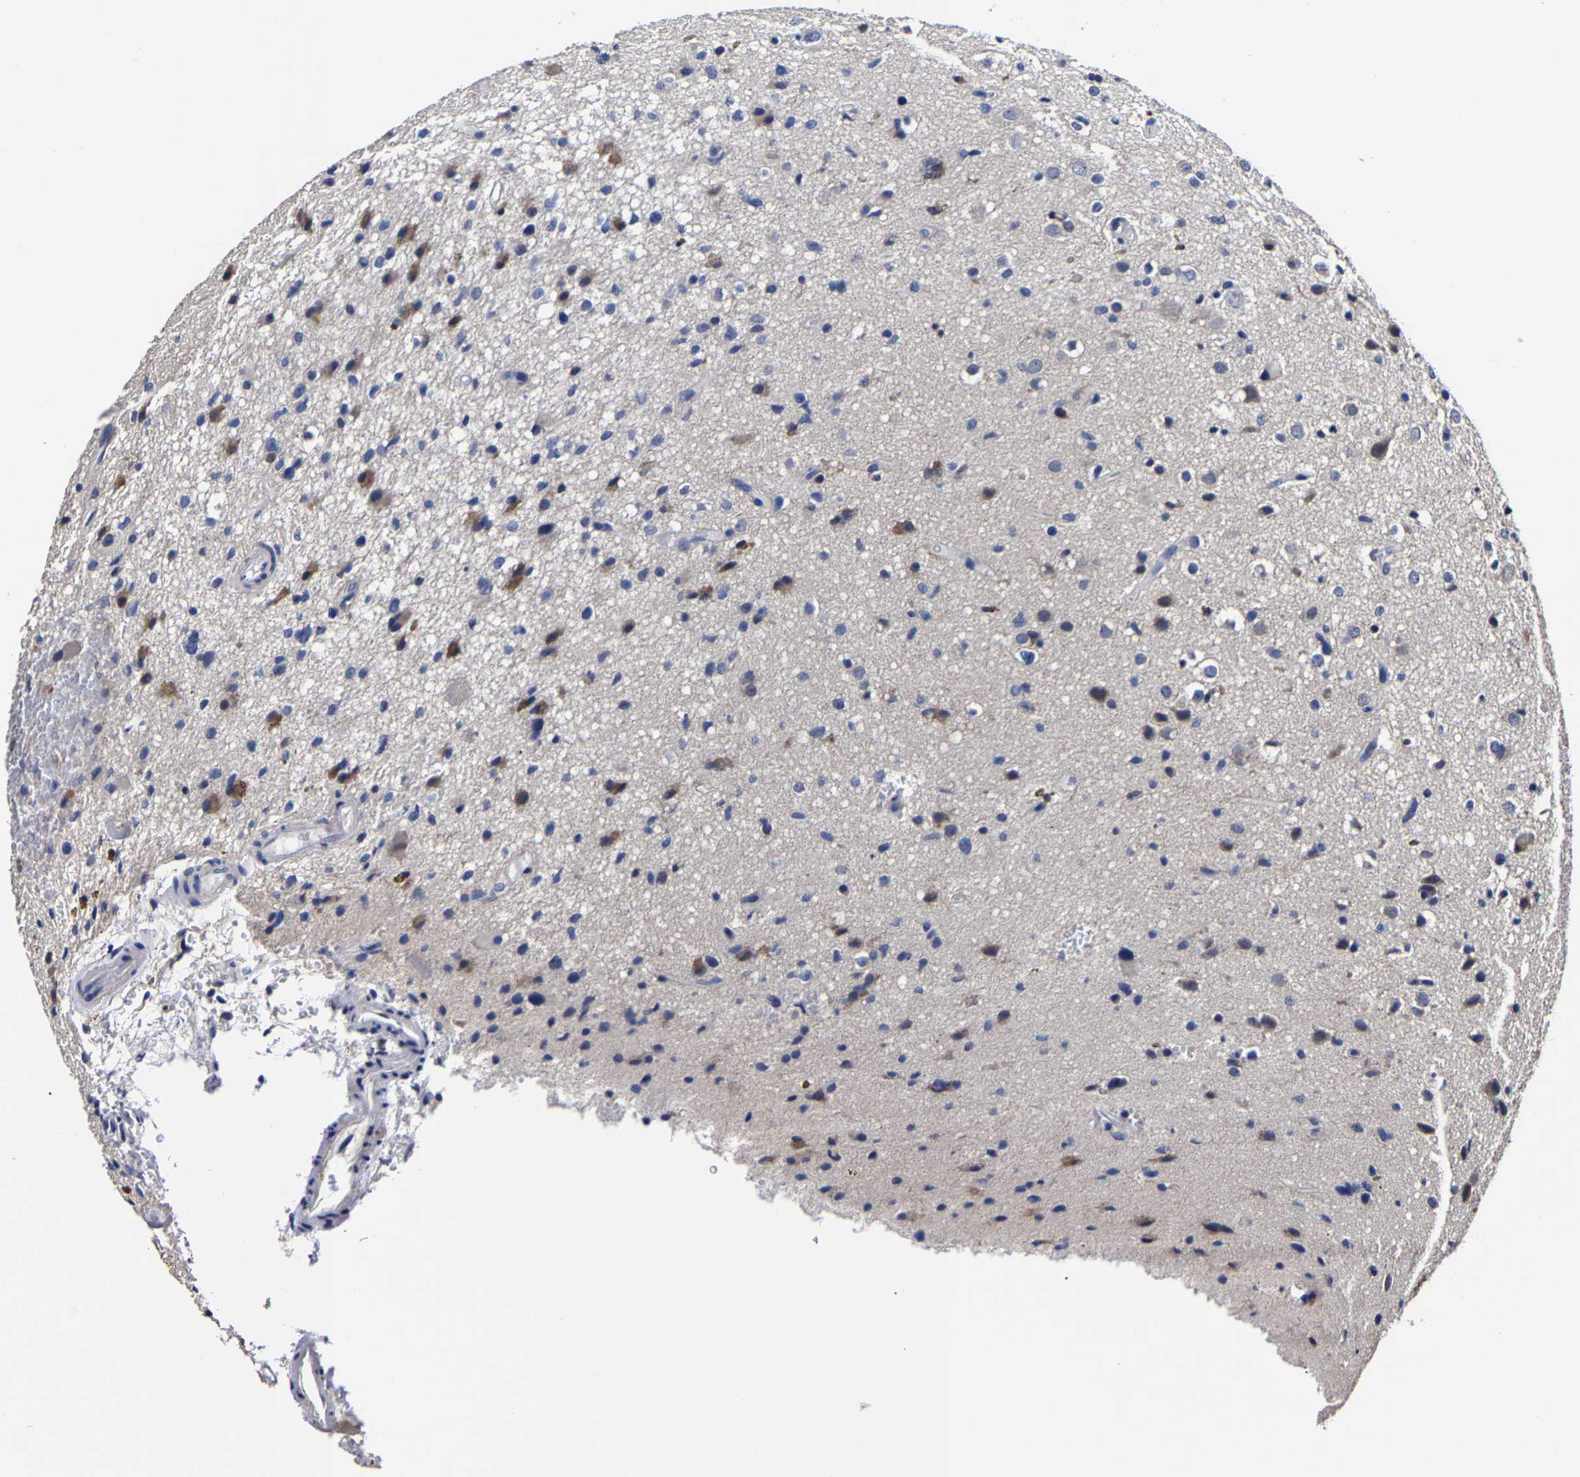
{"staining": {"intensity": "weak", "quantity": "<25%", "location": "cytoplasmic/membranous"}, "tissue": "glioma", "cell_type": "Tumor cells", "image_type": "cancer", "snomed": [{"axis": "morphology", "description": "Glioma, malignant, High grade"}, {"axis": "topography", "description": "Brain"}], "caption": "Protein analysis of high-grade glioma (malignant) exhibits no significant staining in tumor cells.", "gene": "AKAP4", "patient": {"sex": "male", "age": 33}}